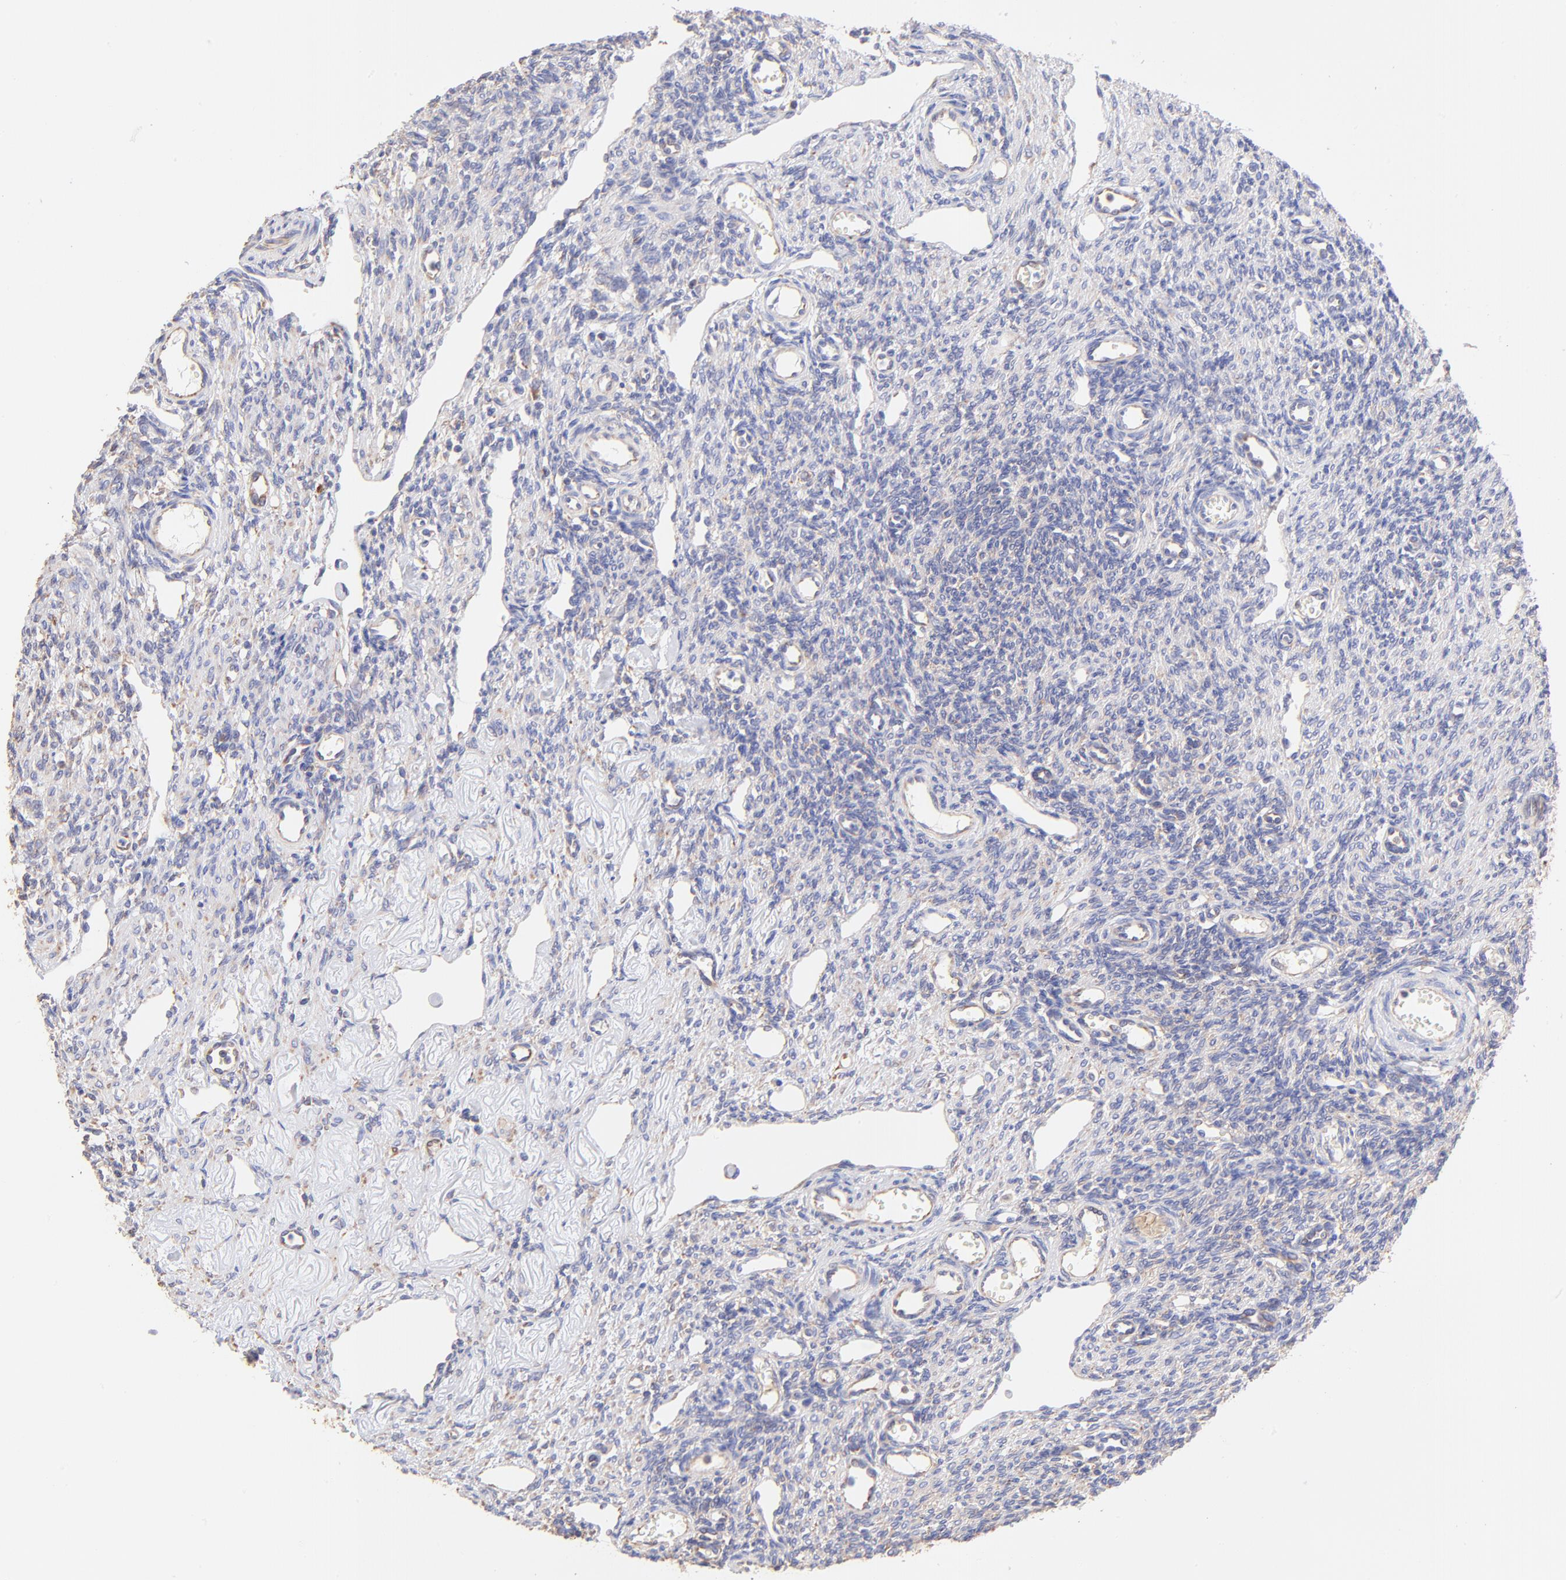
{"staining": {"intensity": "negative", "quantity": "none", "location": "none"}, "tissue": "ovary", "cell_type": "Follicle cells", "image_type": "normal", "snomed": [{"axis": "morphology", "description": "Normal tissue, NOS"}, {"axis": "topography", "description": "Ovary"}], "caption": "A micrograph of ovary stained for a protein displays no brown staining in follicle cells.", "gene": "RPL30", "patient": {"sex": "female", "age": 33}}